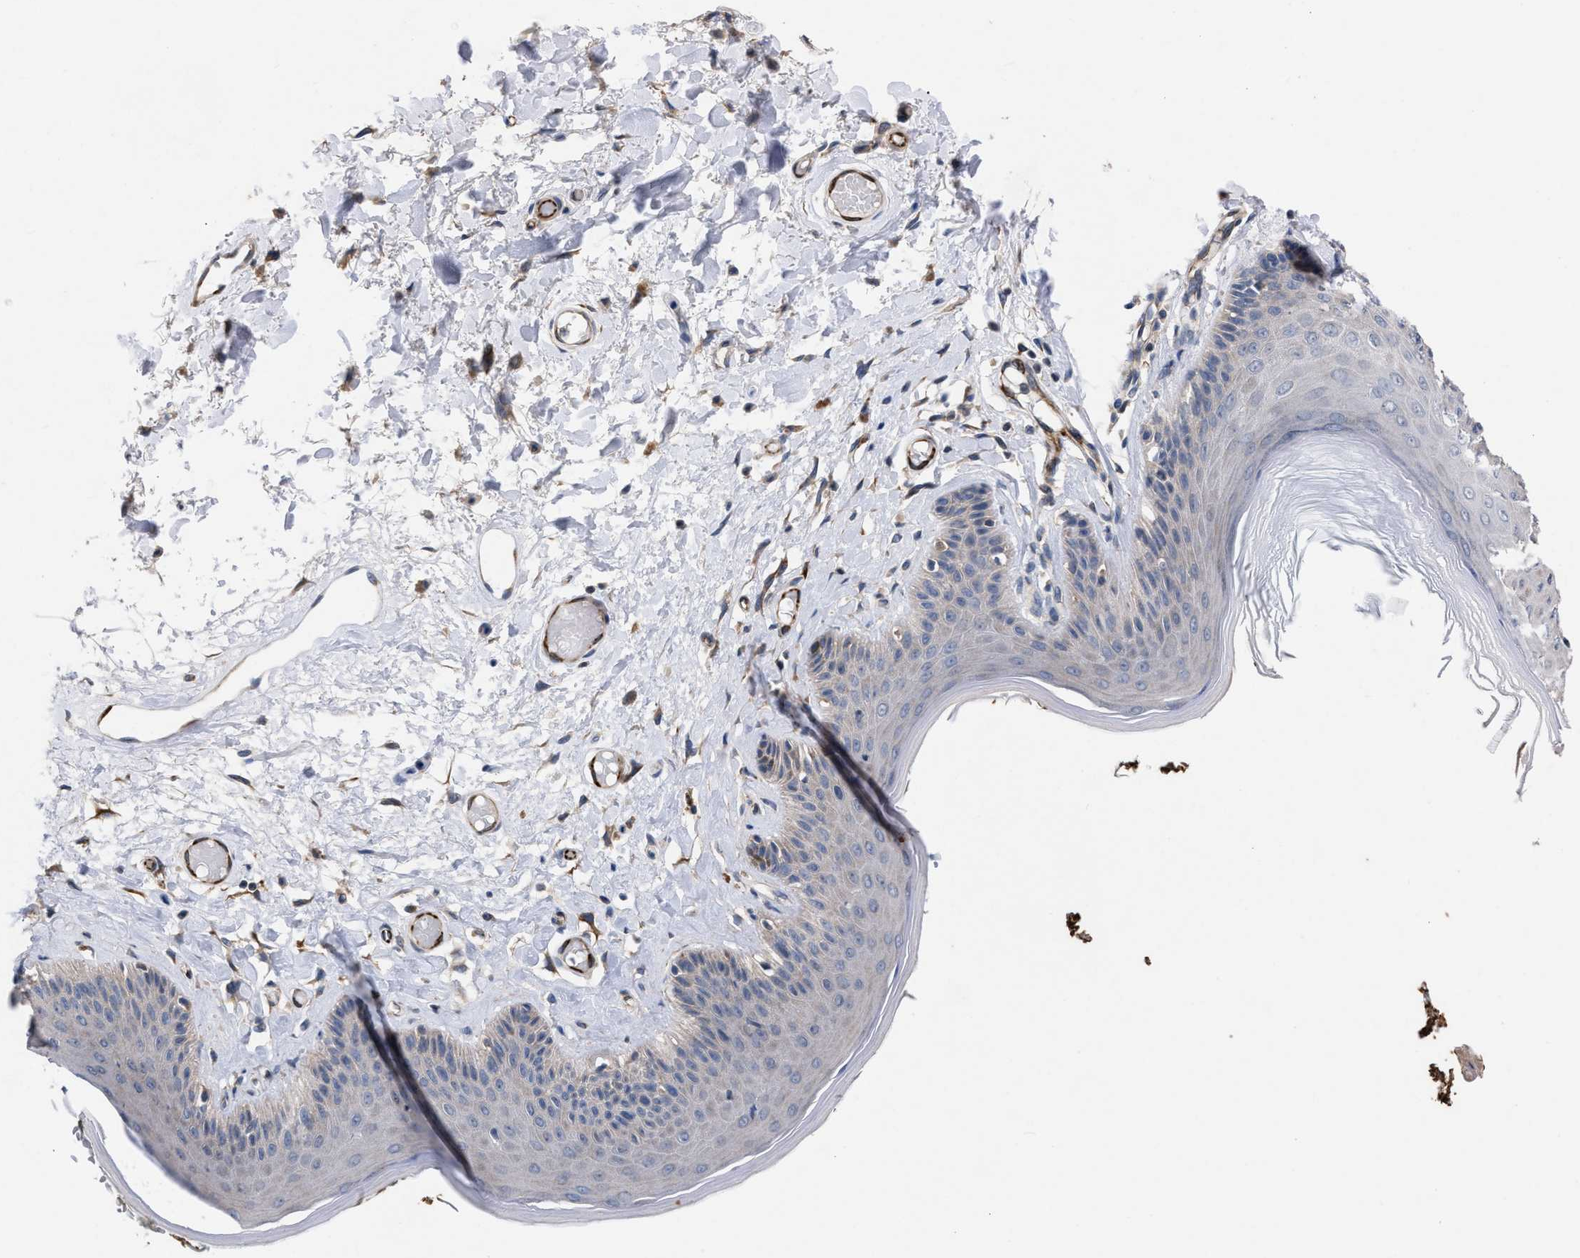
{"staining": {"intensity": "moderate", "quantity": "<25%", "location": "cytoplasmic/membranous"}, "tissue": "skin", "cell_type": "Epidermal cells", "image_type": "normal", "snomed": [{"axis": "morphology", "description": "Normal tissue, NOS"}, {"axis": "topography", "description": "Vulva"}], "caption": "Skin stained with DAB immunohistochemistry shows low levels of moderate cytoplasmic/membranous expression in approximately <25% of epidermal cells.", "gene": "TMEM131", "patient": {"sex": "female", "age": 73}}